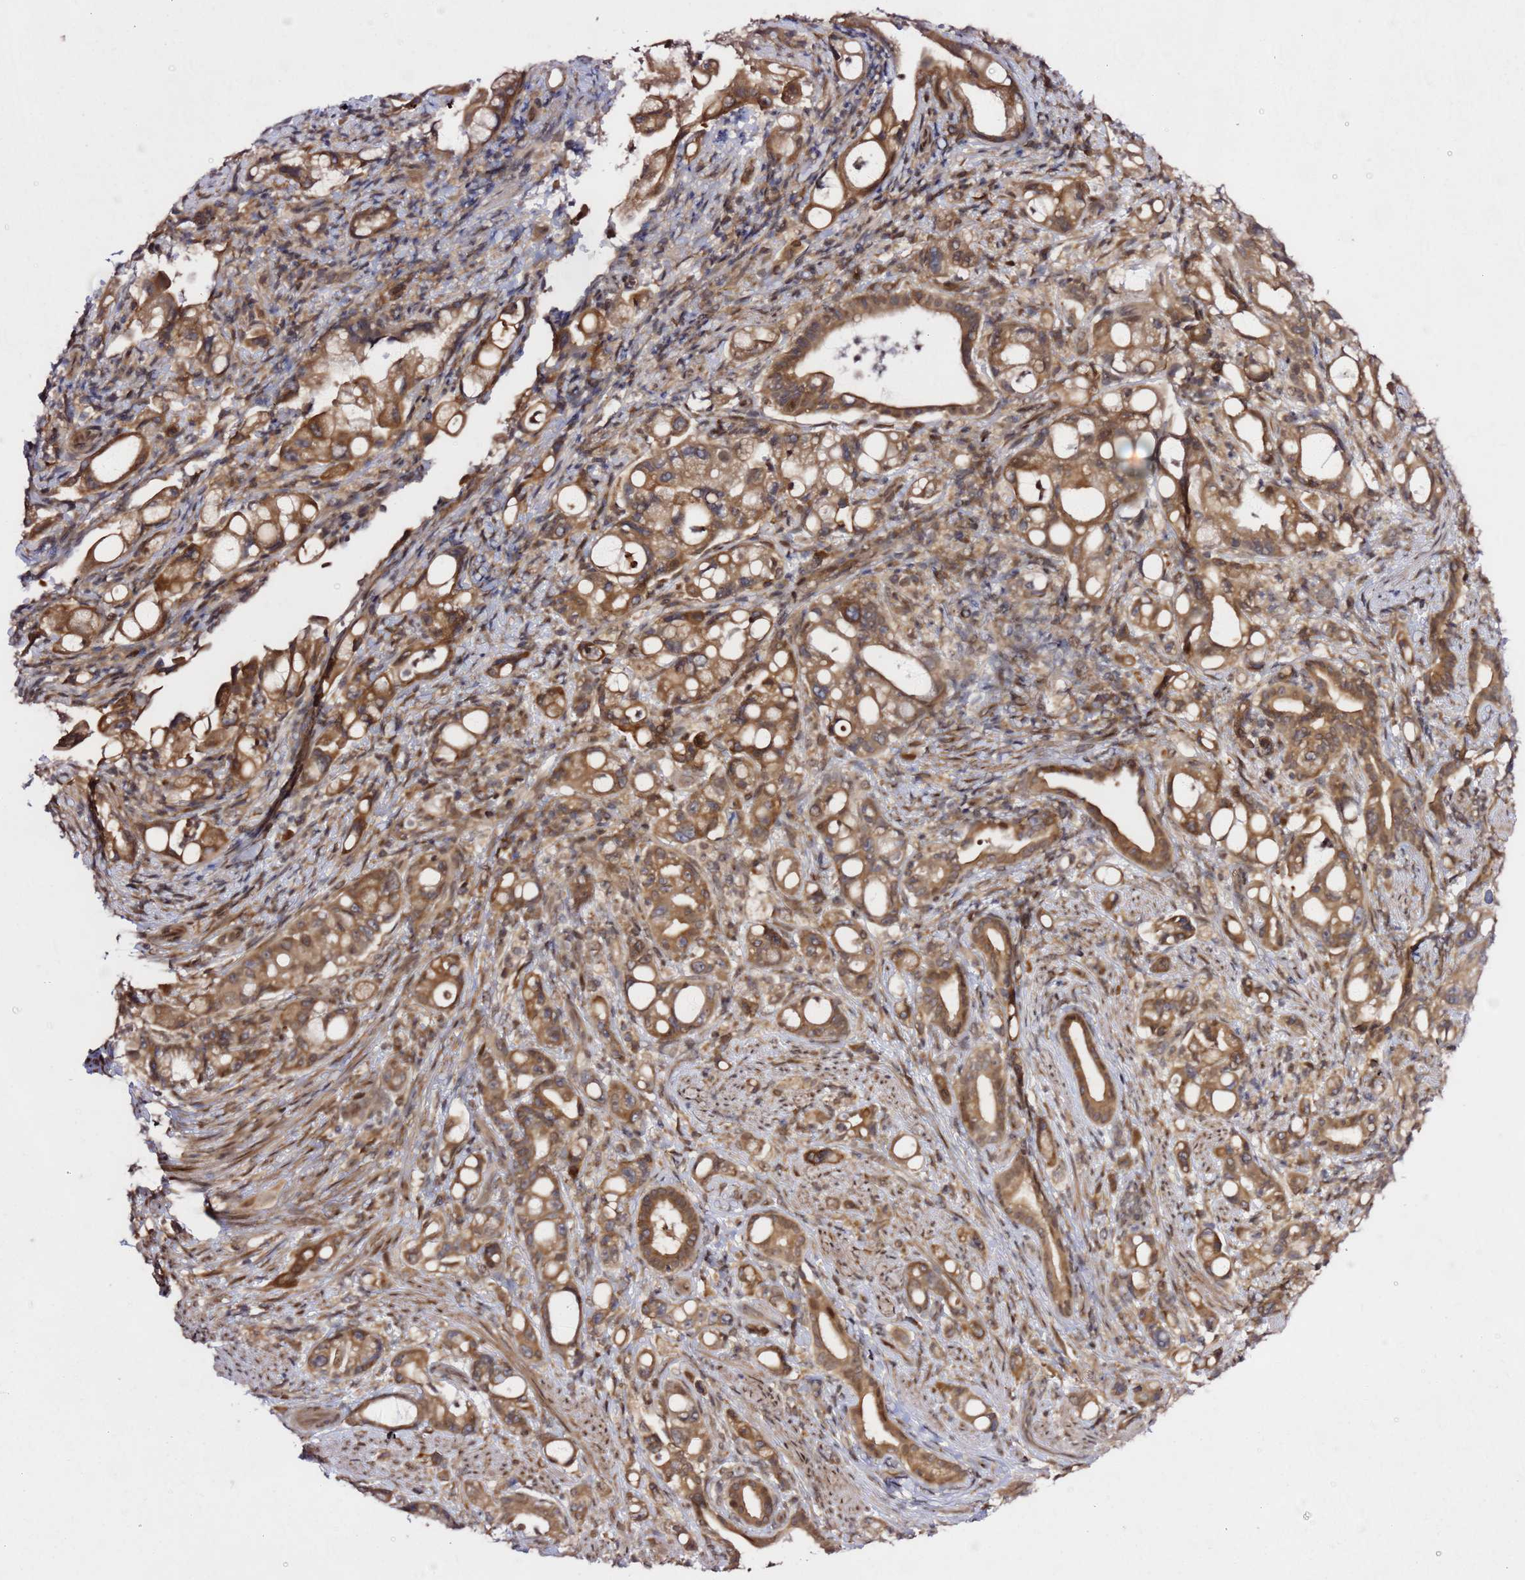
{"staining": {"intensity": "moderate", "quantity": ">75%", "location": "cytoplasmic/membranous"}, "tissue": "pancreatic cancer", "cell_type": "Tumor cells", "image_type": "cancer", "snomed": [{"axis": "morphology", "description": "Adenocarcinoma, NOS"}, {"axis": "topography", "description": "Pancreas"}], "caption": "Pancreatic cancer (adenocarcinoma) was stained to show a protein in brown. There is medium levels of moderate cytoplasmic/membranous positivity in about >75% of tumor cells.", "gene": "PRKAB2", "patient": {"sex": "male", "age": 68}}